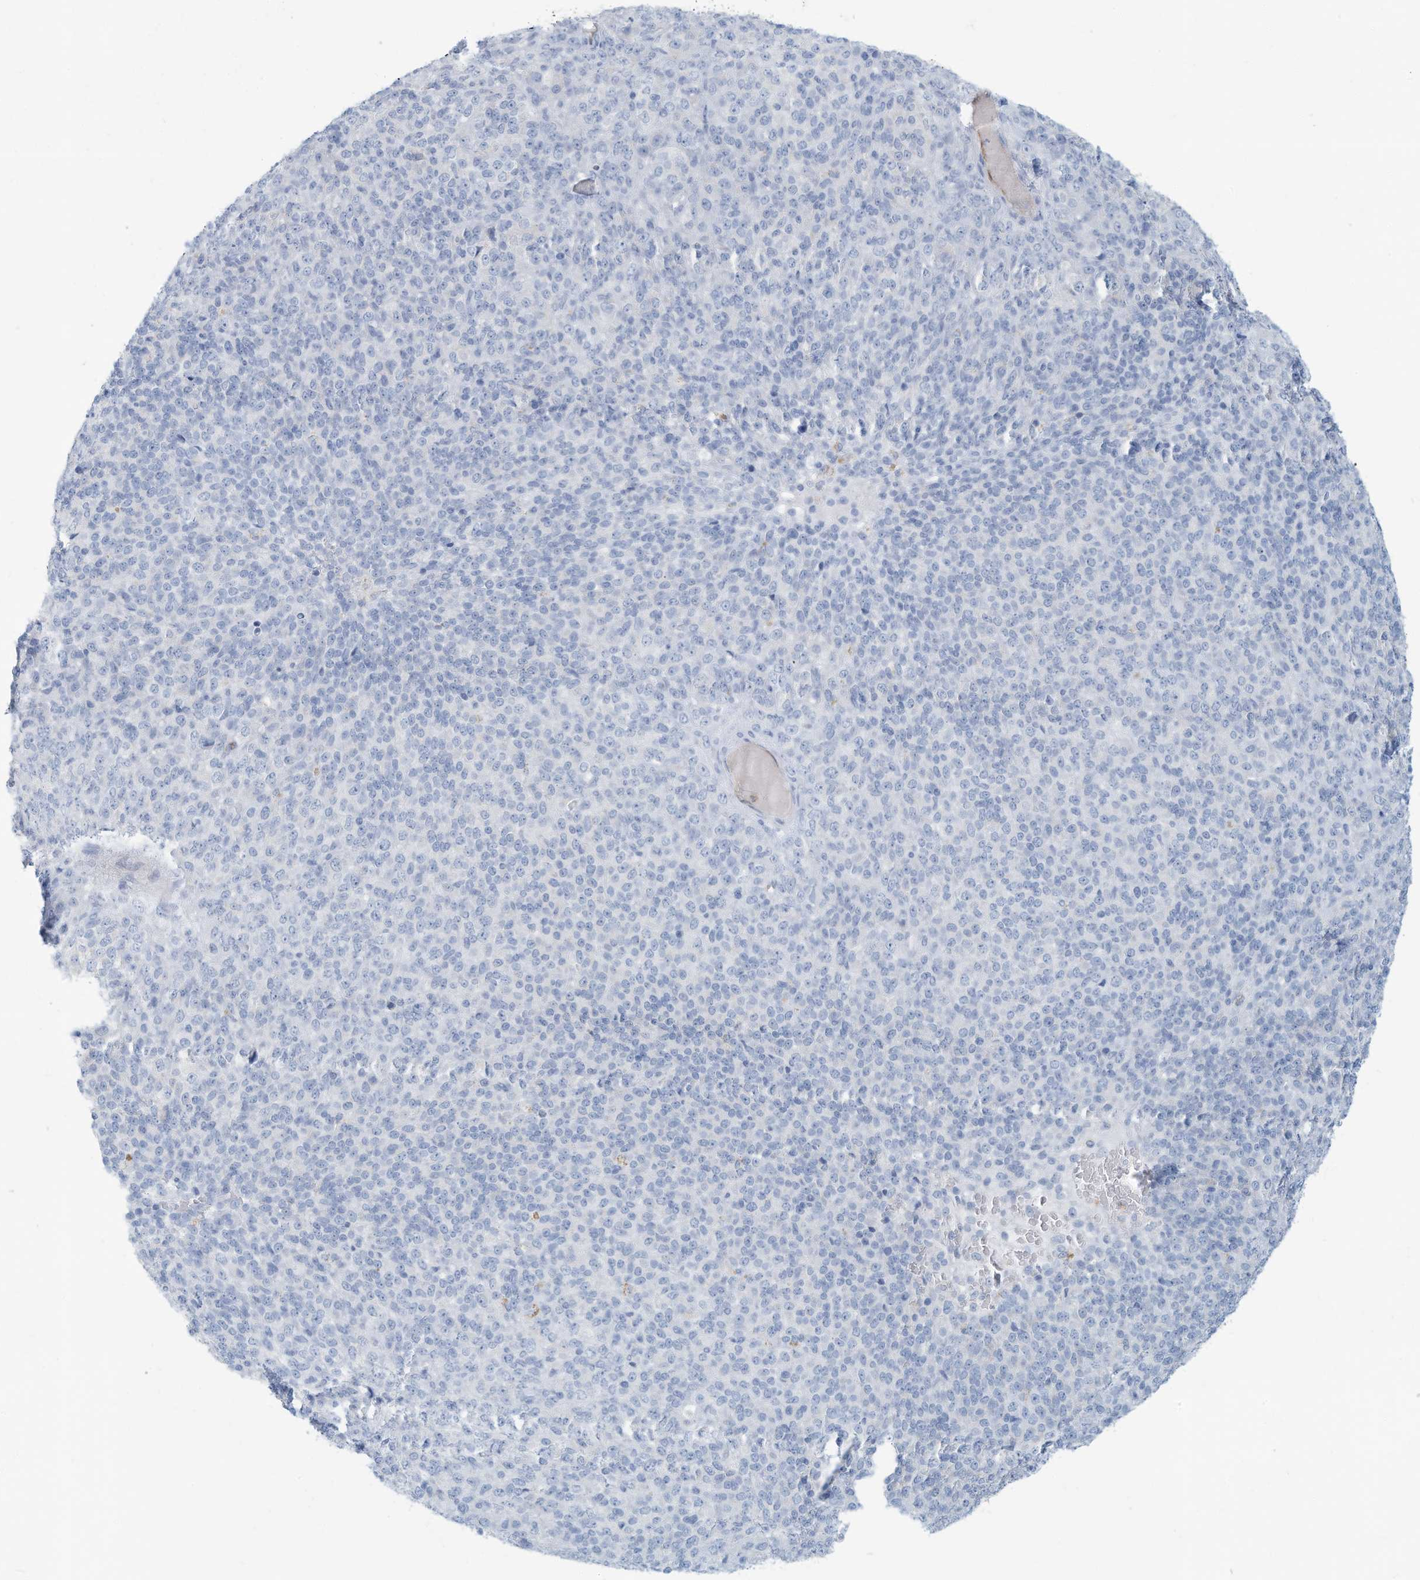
{"staining": {"intensity": "negative", "quantity": "none", "location": "none"}, "tissue": "melanoma", "cell_type": "Tumor cells", "image_type": "cancer", "snomed": [{"axis": "morphology", "description": "Malignant melanoma, Metastatic site"}, {"axis": "topography", "description": "Brain"}], "caption": "This is an immunohistochemistry image of malignant melanoma (metastatic site). There is no positivity in tumor cells.", "gene": "ERI2", "patient": {"sex": "female", "age": 56}}